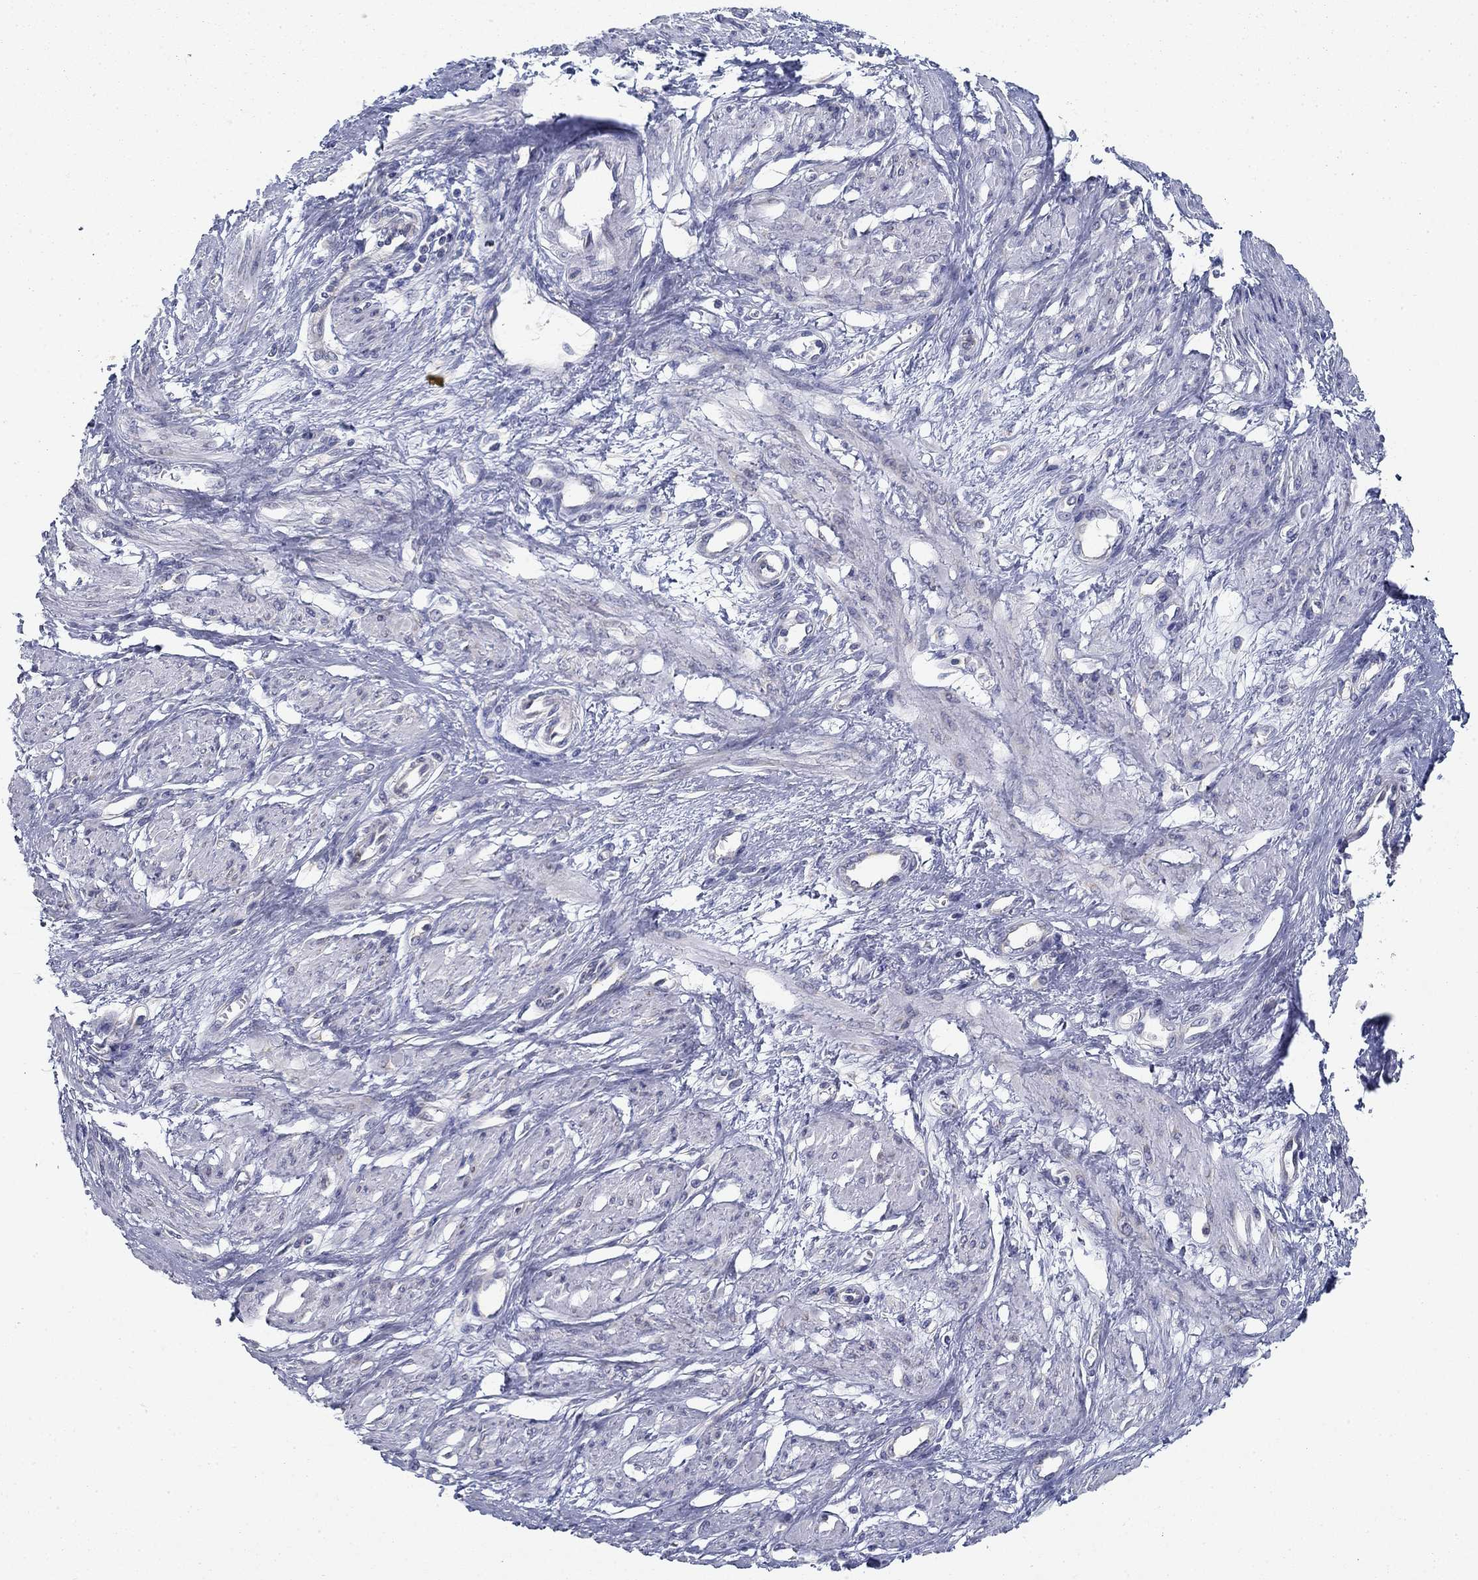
{"staining": {"intensity": "negative", "quantity": "none", "location": "none"}, "tissue": "smooth muscle", "cell_type": "Smooth muscle cells", "image_type": "normal", "snomed": [{"axis": "morphology", "description": "Normal tissue, NOS"}, {"axis": "topography", "description": "Smooth muscle"}, {"axis": "topography", "description": "Uterus"}], "caption": "DAB immunohistochemical staining of normal human smooth muscle reveals no significant staining in smooth muscle cells. (IHC, brightfield microscopy, high magnification).", "gene": "FXR1", "patient": {"sex": "female", "age": 39}}